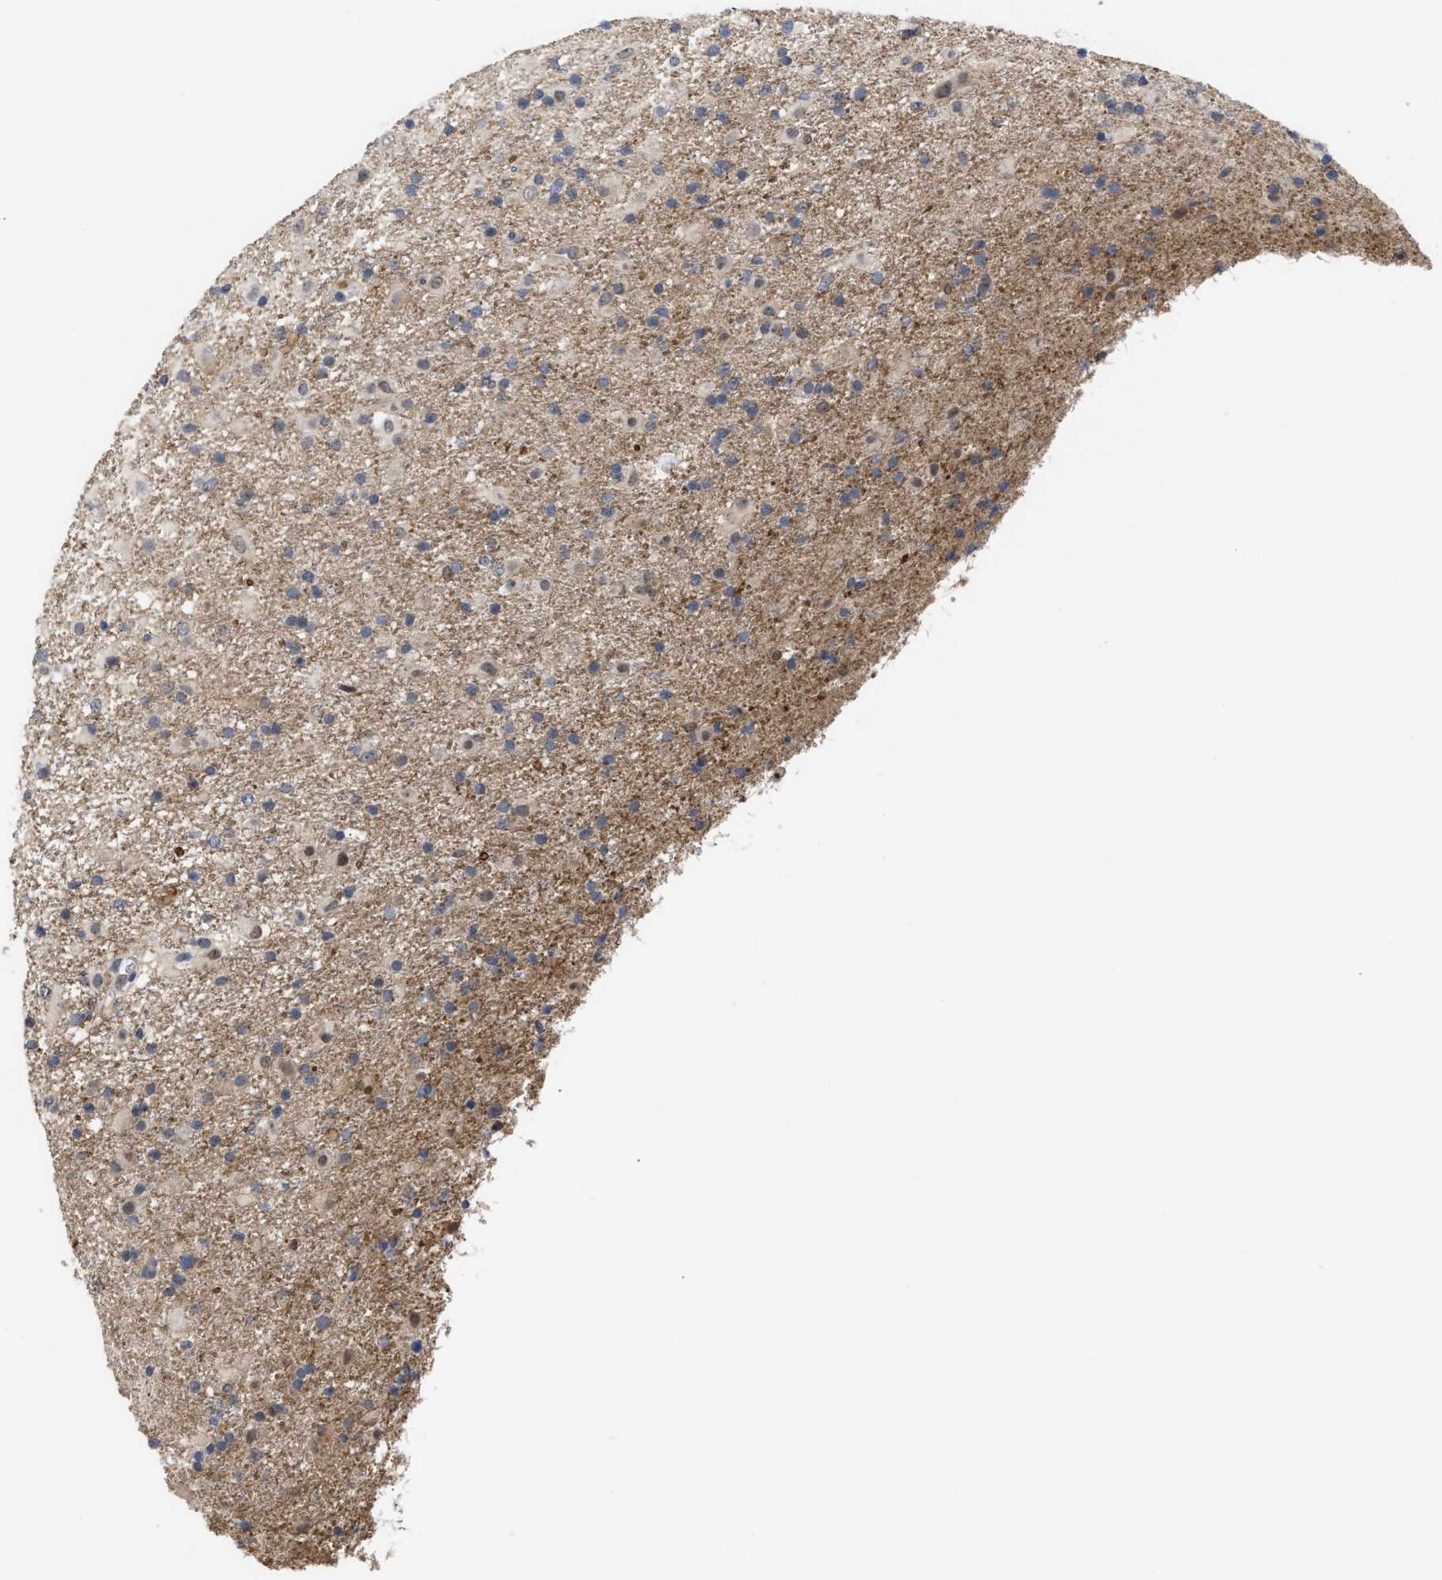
{"staining": {"intensity": "weak", "quantity": "25%-75%", "location": "cytoplasmic/membranous"}, "tissue": "glioma", "cell_type": "Tumor cells", "image_type": "cancer", "snomed": [{"axis": "morphology", "description": "Glioma, malignant, Low grade"}, {"axis": "topography", "description": "Brain"}], "caption": "Glioma was stained to show a protein in brown. There is low levels of weak cytoplasmic/membranous staining in about 25%-75% of tumor cells. The protein of interest is stained brown, and the nuclei are stained in blue (DAB (3,3'-diaminobenzidine) IHC with brightfield microscopy, high magnification).", "gene": "AHNAK2", "patient": {"sex": "male", "age": 65}}